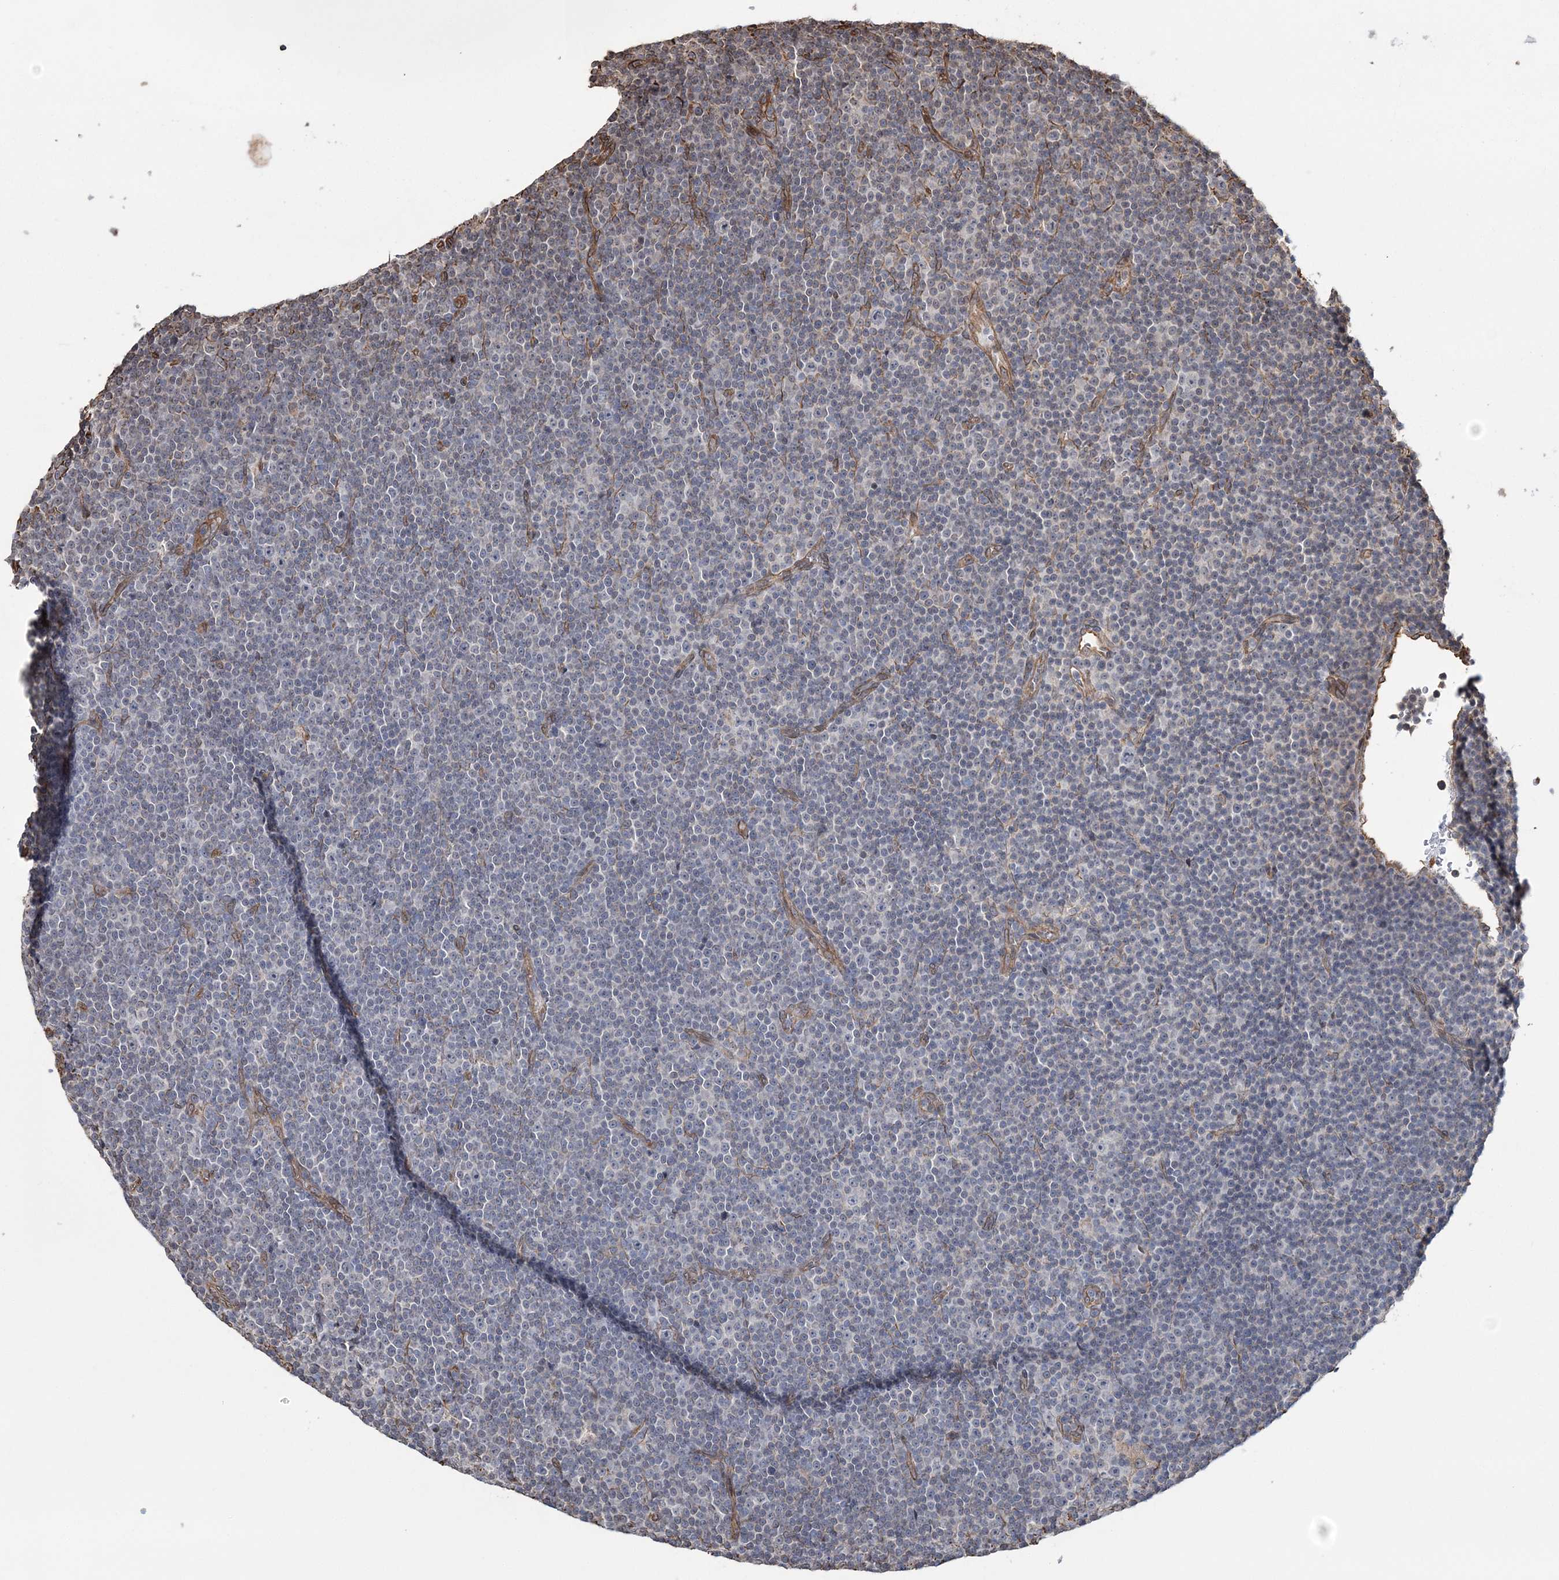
{"staining": {"intensity": "negative", "quantity": "none", "location": "none"}, "tissue": "lymphoma", "cell_type": "Tumor cells", "image_type": "cancer", "snomed": [{"axis": "morphology", "description": "Malignant lymphoma, non-Hodgkin's type, Low grade"}, {"axis": "topography", "description": "Lymph node"}], "caption": "A high-resolution photomicrograph shows IHC staining of lymphoma, which demonstrates no significant positivity in tumor cells.", "gene": "ATP11B", "patient": {"sex": "female", "age": 67}}